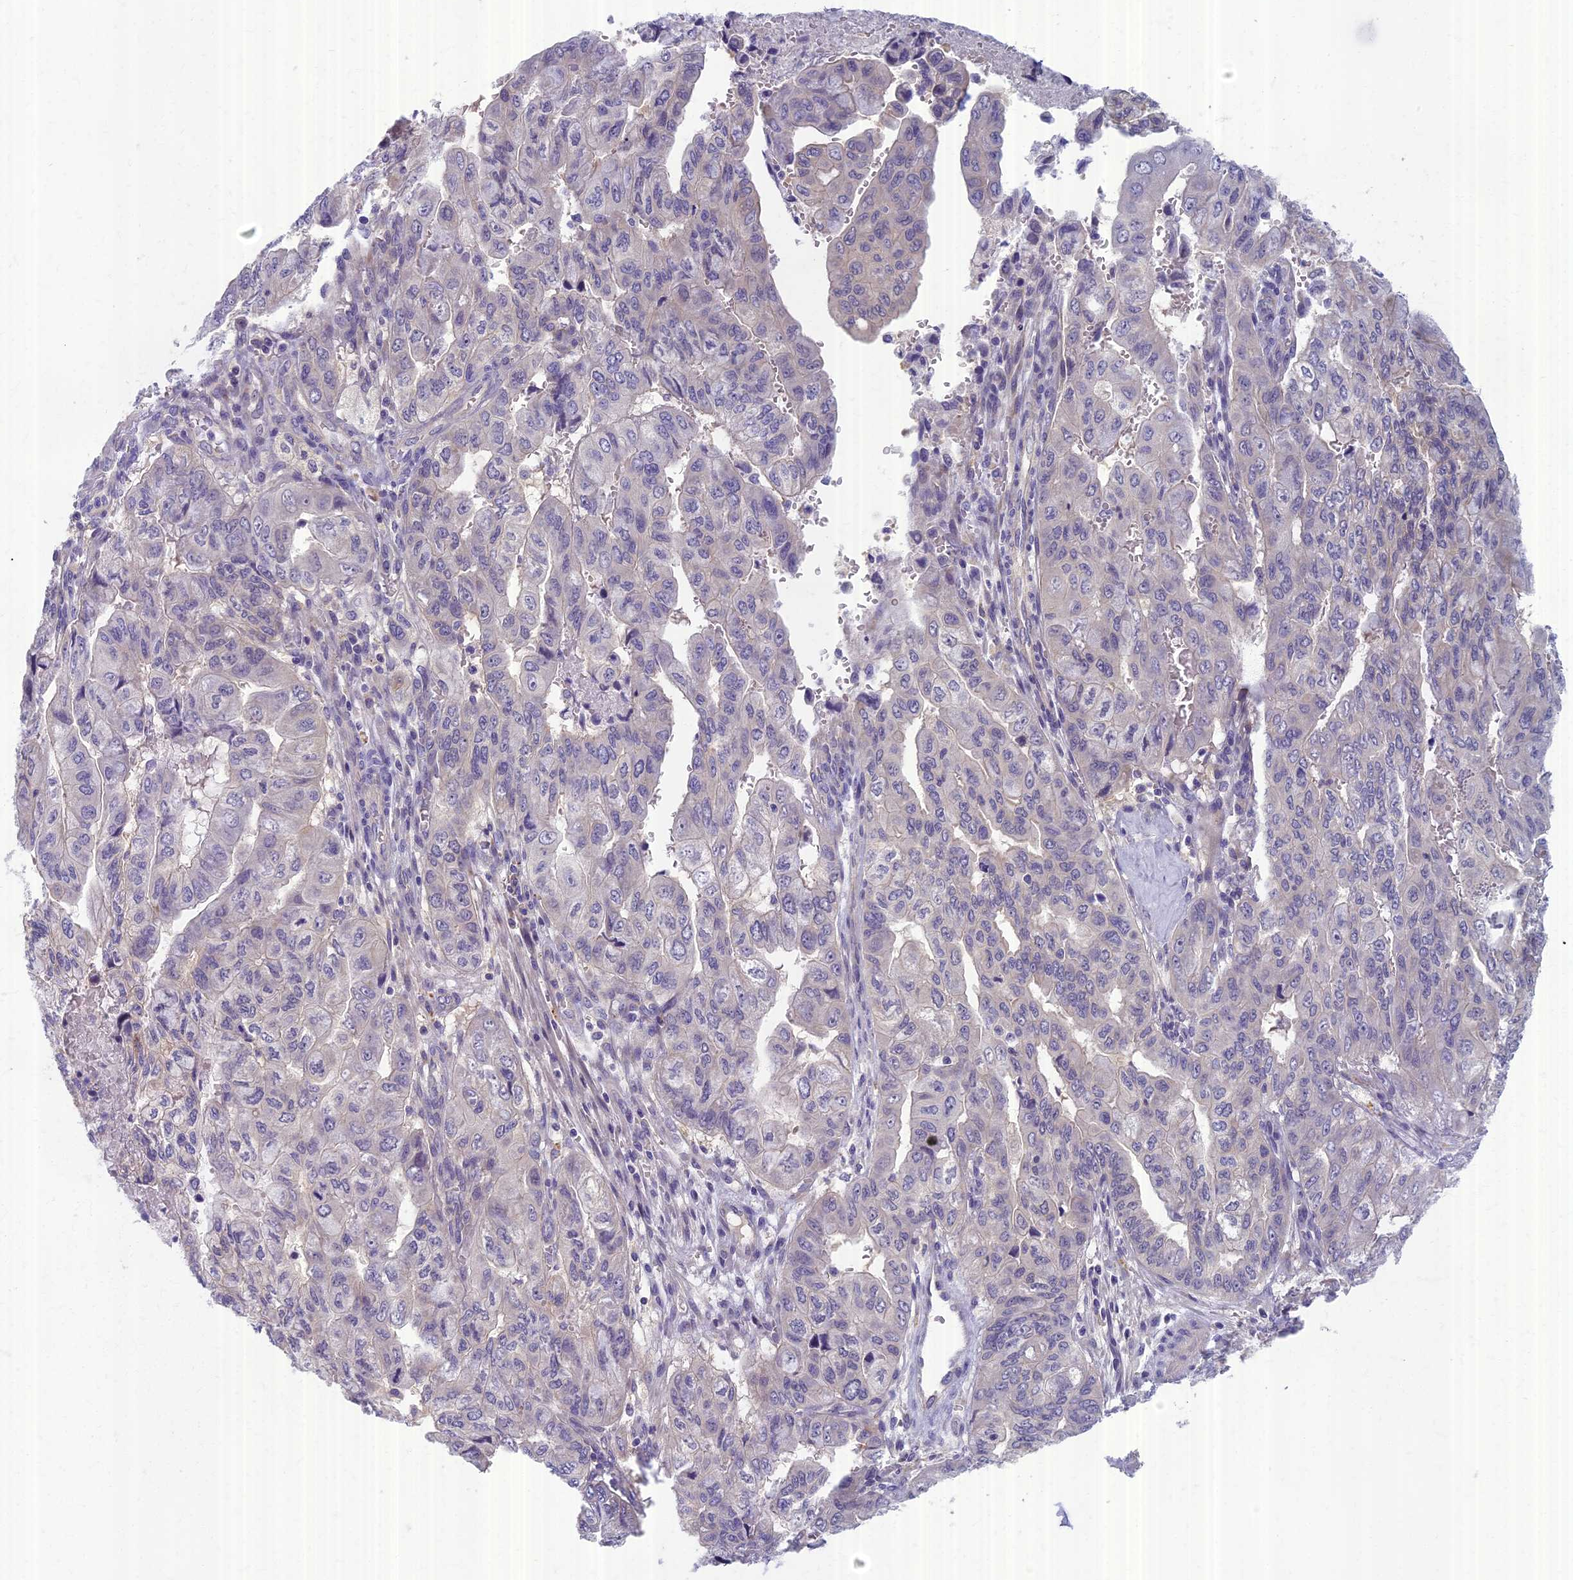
{"staining": {"intensity": "negative", "quantity": "none", "location": "none"}, "tissue": "pancreatic cancer", "cell_type": "Tumor cells", "image_type": "cancer", "snomed": [{"axis": "morphology", "description": "Adenocarcinoma, NOS"}, {"axis": "topography", "description": "Pancreas"}], "caption": "High power microscopy micrograph of an immunohistochemistry (IHC) histopathology image of adenocarcinoma (pancreatic), revealing no significant positivity in tumor cells.", "gene": "AP4E1", "patient": {"sex": "male", "age": 51}}